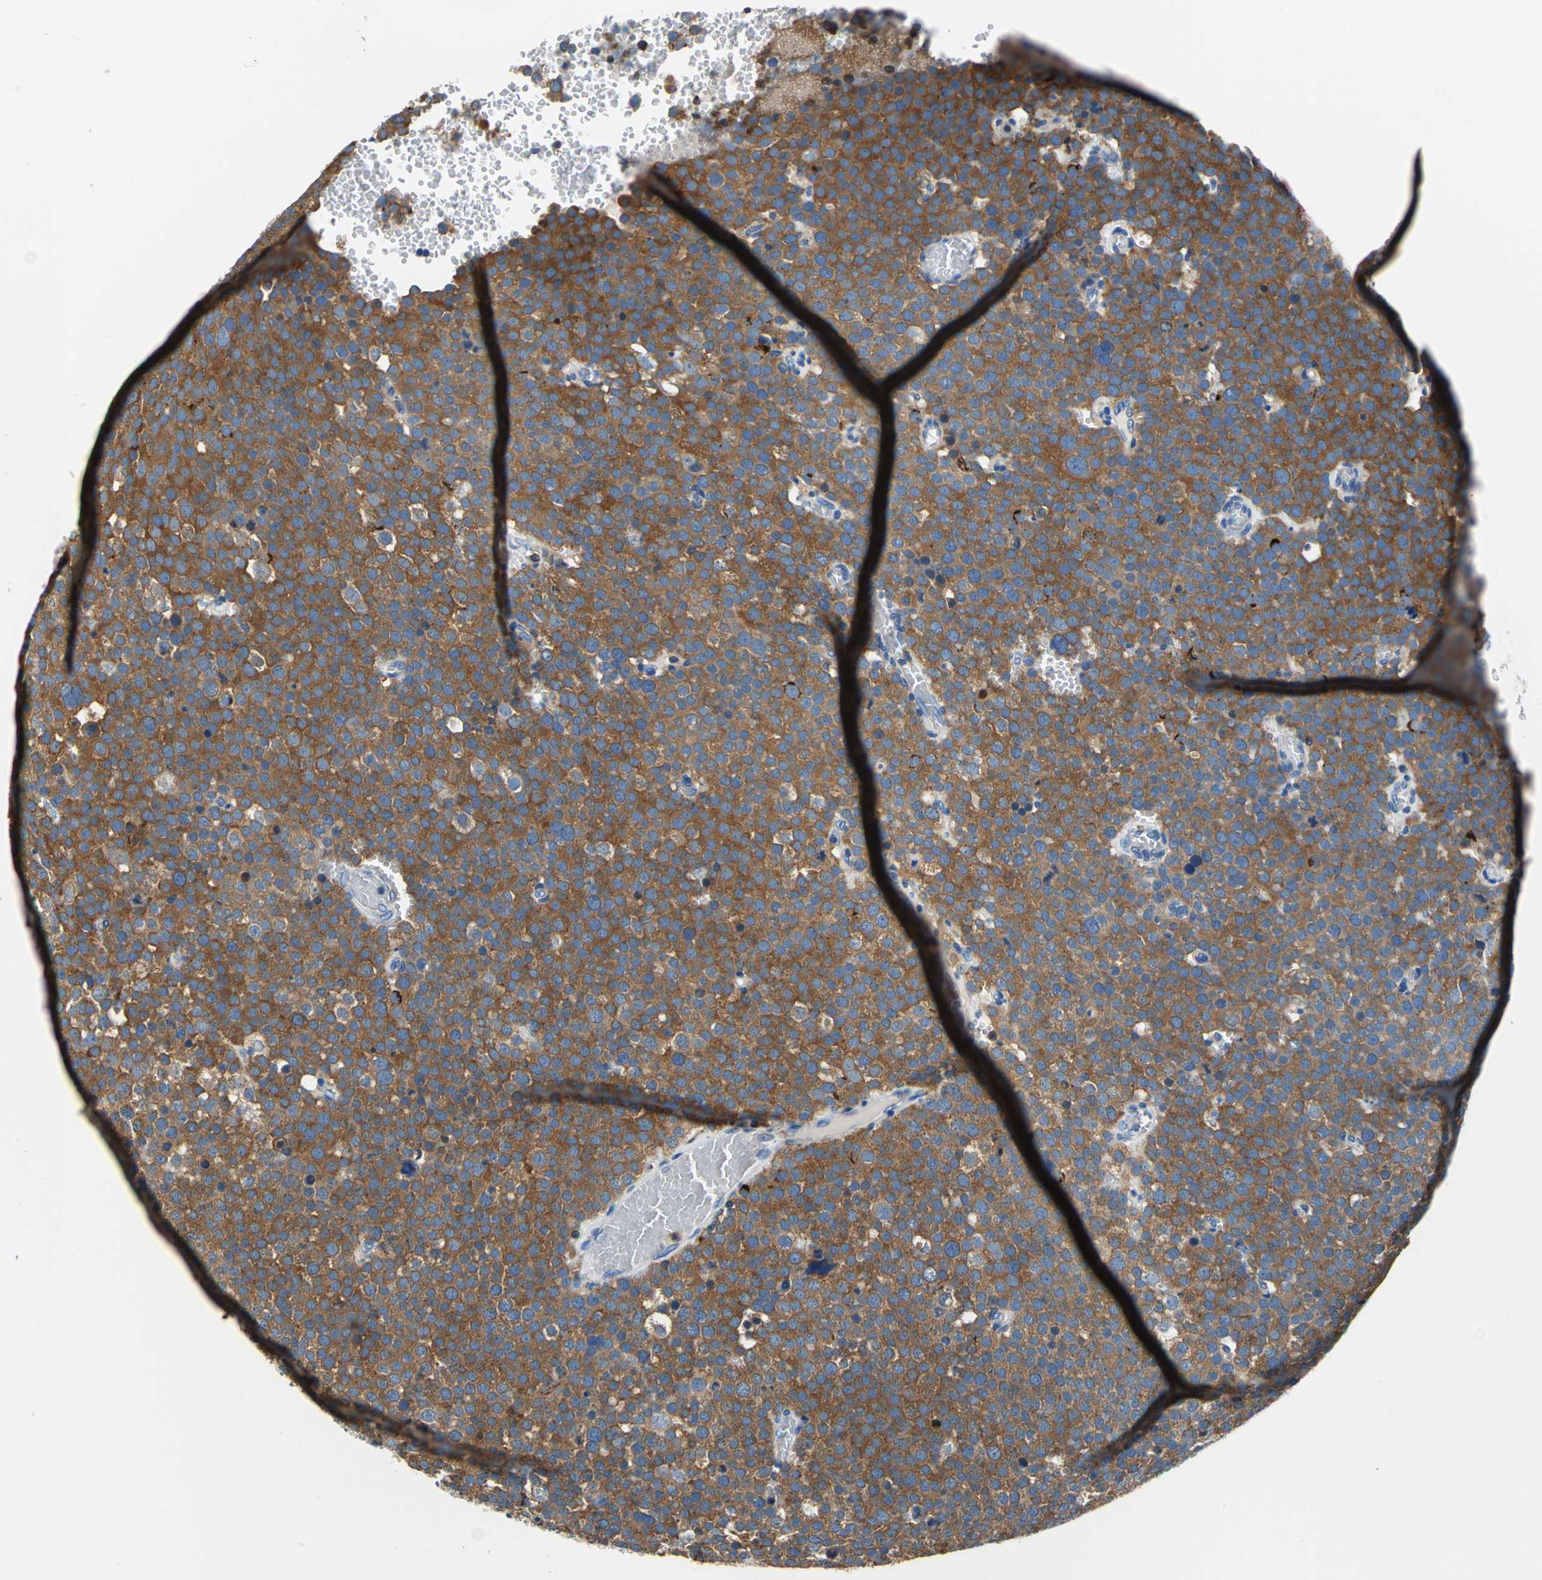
{"staining": {"intensity": "strong", "quantity": ">75%", "location": "cytoplasmic/membranous"}, "tissue": "testis cancer", "cell_type": "Tumor cells", "image_type": "cancer", "snomed": [{"axis": "morphology", "description": "Seminoma, NOS"}, {"axis": "topography", "description": "Testis"}], "caption": "Testis cancer (seminoma) stained with a protein marker demonstrates strong staining in tumor cells.", "gene": "SEPTIN6", "patient": {"sex": "male", "age": 71}}